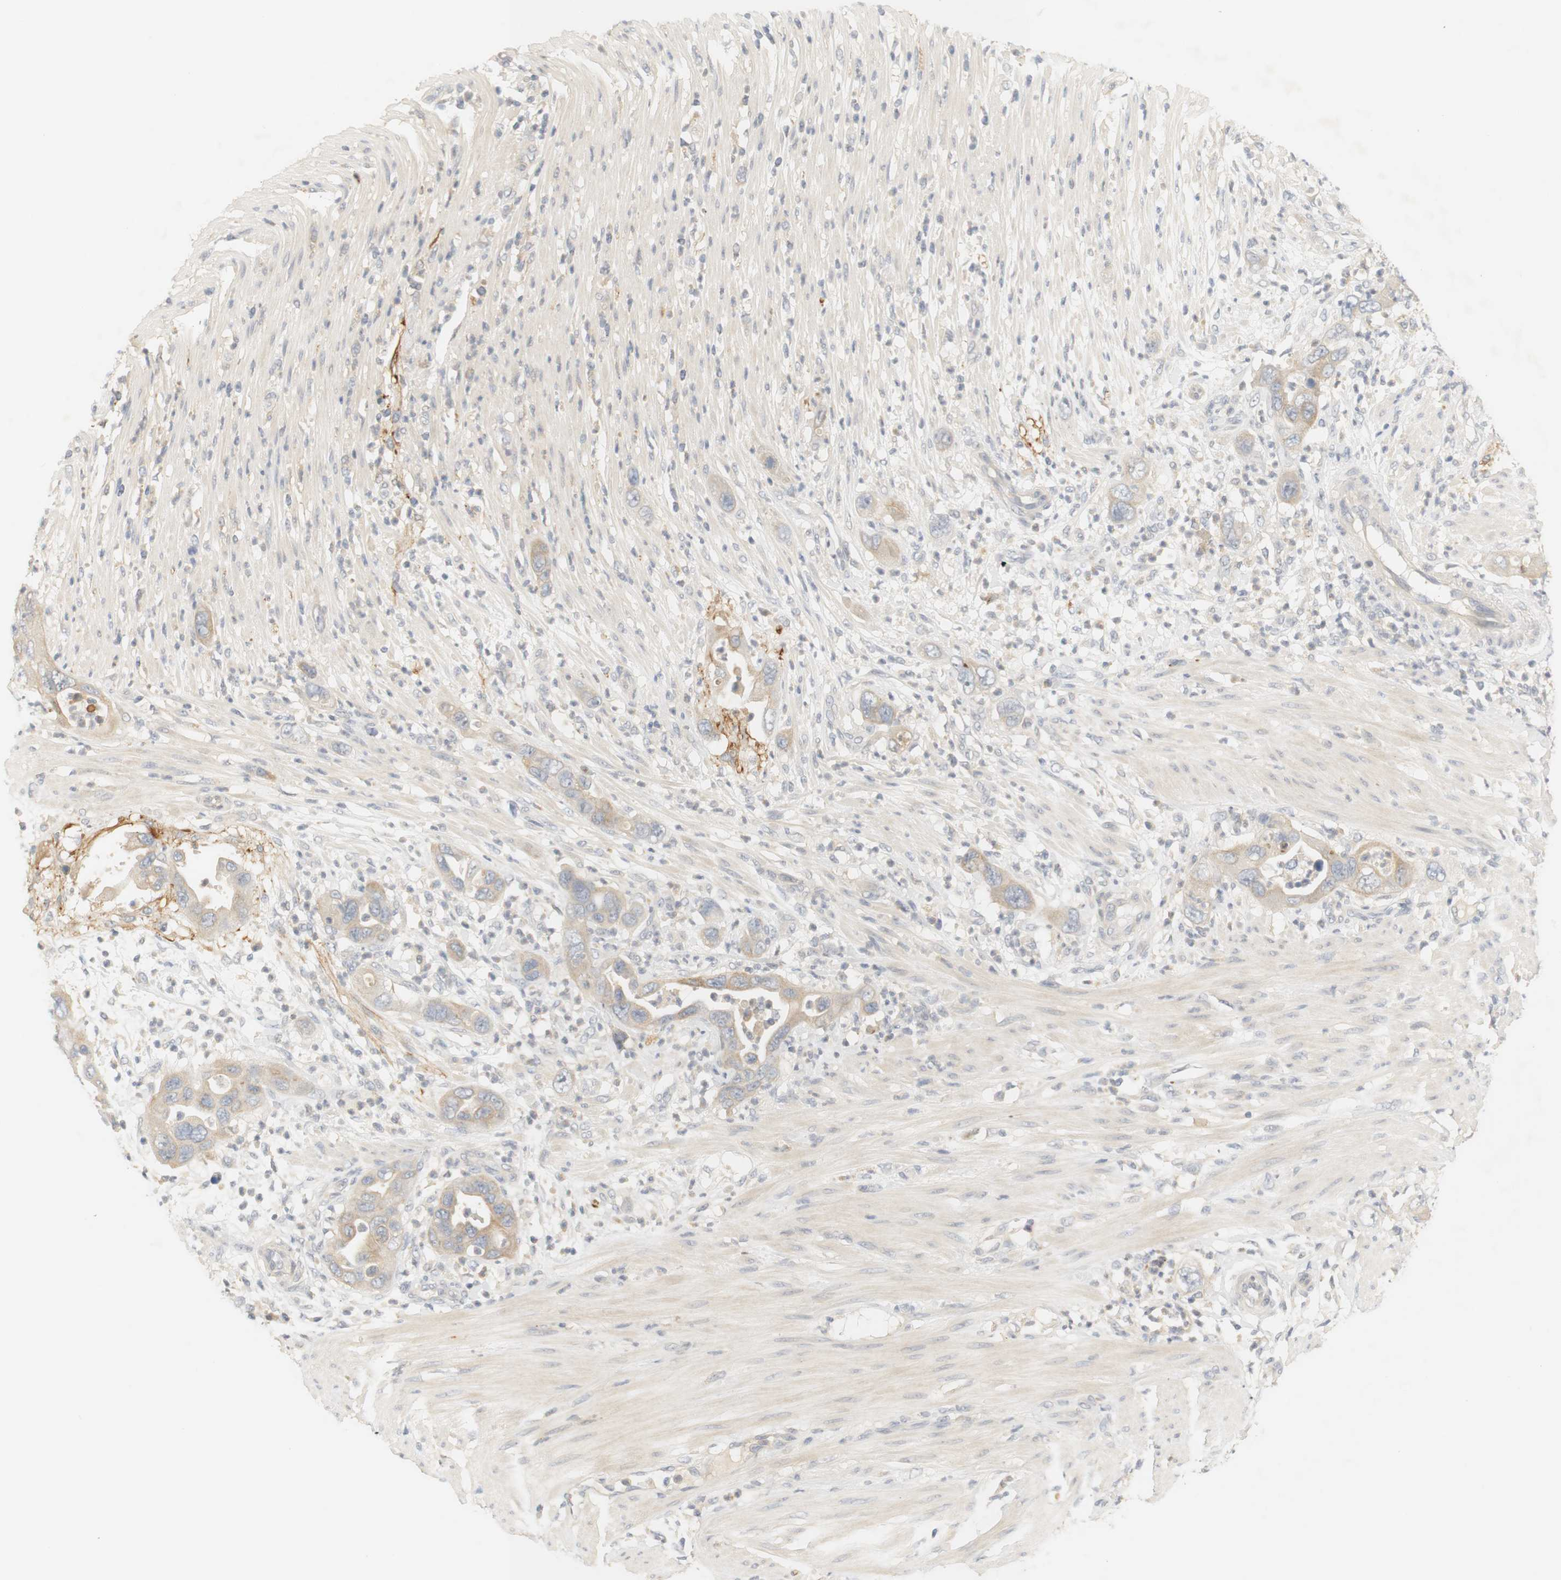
{"staining": {"intensity": "weak", "quantity": "<25%", "location": "cytoplasmic/membranous"}, "tissue": "pancreatic cancer", "cell_type": "Tumor cells", "image_type": "cancer", "snomed": [{"axis": "morphology", "description": "Adenocarcinoma, NOS"}, {"axis": "topography", "description": "Pancreas"}], "caption": "Immunohistochemistry (IHC) of pancreatic cancer (adenocarcinoma) shows no positivity in tumor cells.", "gene": "RTN3", "patient": {"sex": "female", "age": 71}}